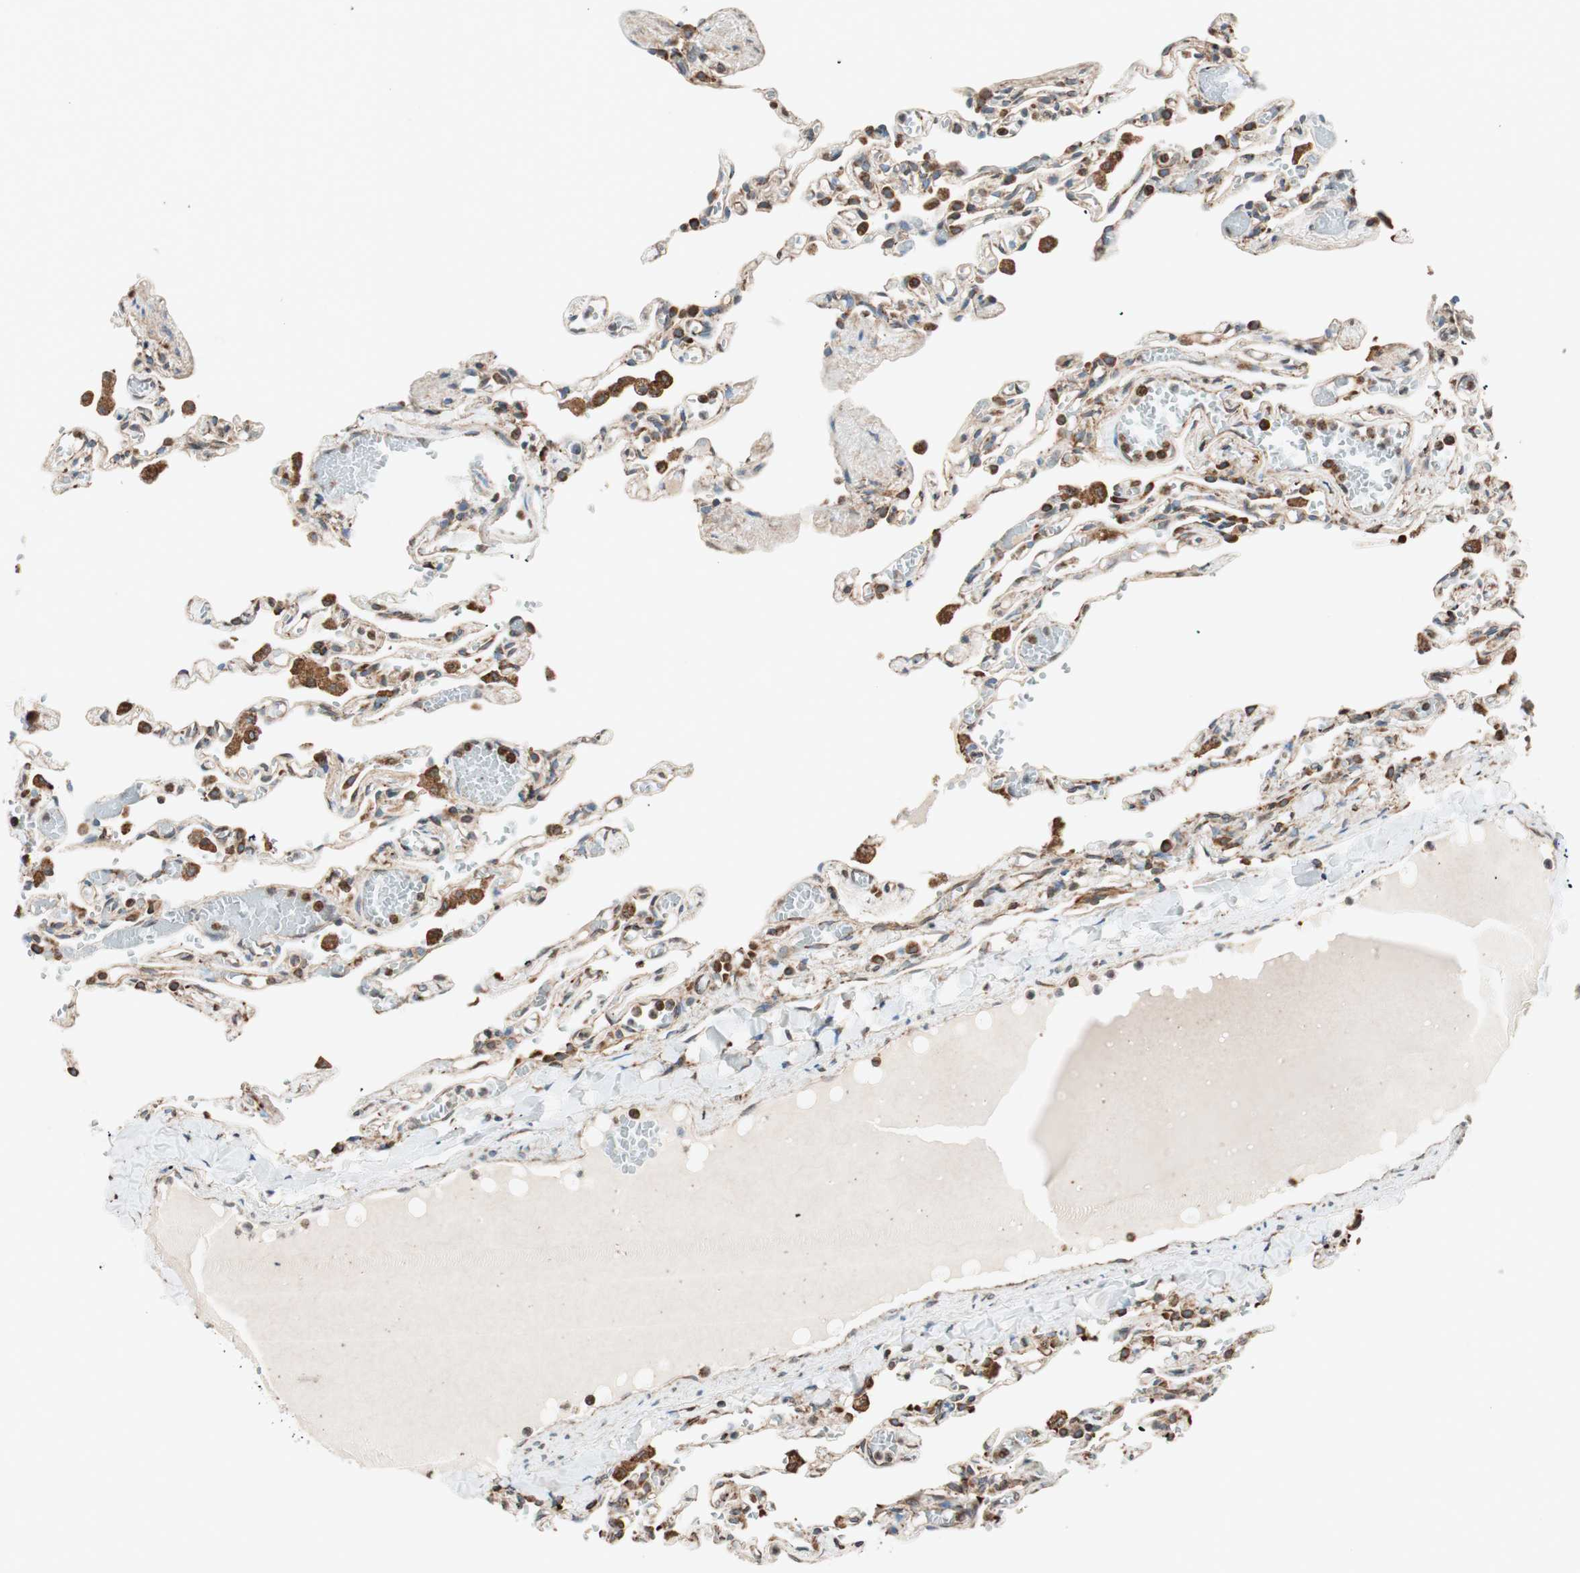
{"staining": {"intensity": "strong", "quantity": ">75%", "location": "cytoplasmic/membranous"}, "tissue": "lung", "cell_type": "Alveolar cells", "image_type": "normal", "snomed": [{"axis": "morphology", "description": "Normal tissue, NOS"}, {"axis": "topography", "description": "Lung"}], "caption": "Immunohistochemical staining of unremarkable human lung exhibits strong cytoplasmic/membranous protein expression in approximately >75% of alveolar cells.", "gene": "PRKCSH", "patient": {"sex": "male", "age": 21}}